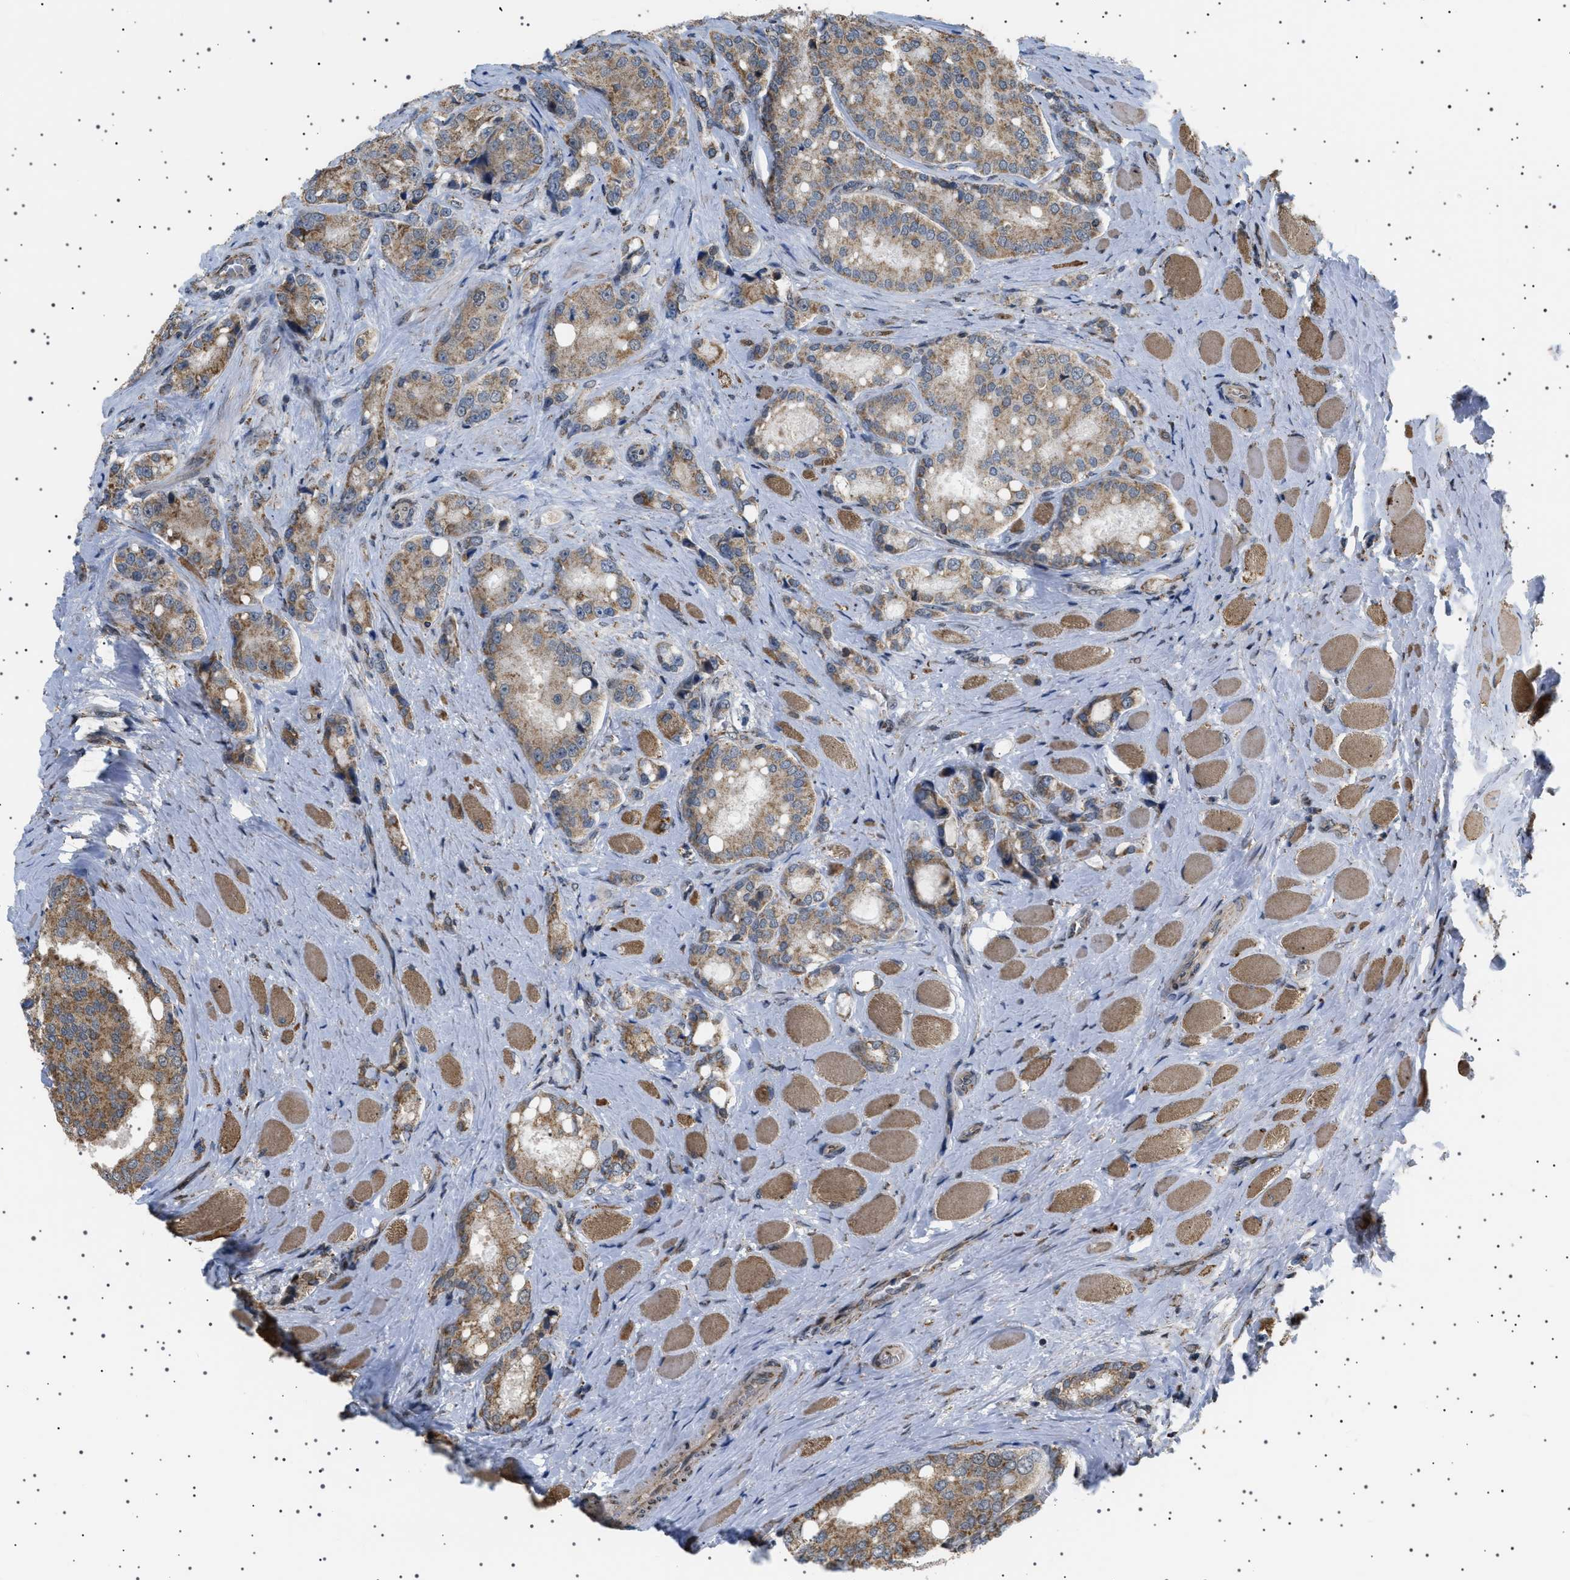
{"staining": {"intensity": "moderate", "quantity": ">75%", "location": "cytoplasmic/membranous"}, "tissue": "prostate cancer", "cell_type": "Tumor cells", "image_type": "cancer", "snomed": [{"axis": "morphology", "description": "Adenocarcinoma, High grade"}, {"axis": "topography", "description": "Prostate"}], "caption": "About >75% of tumor cells in human prostate adenocarcinoma (high-grade) display moderate cytoplasmic/membranous protein positivity as visualized by brown immunohistochemical staining.", "gene": "MELK", "patient": {"sex": "male", "age": 50}}